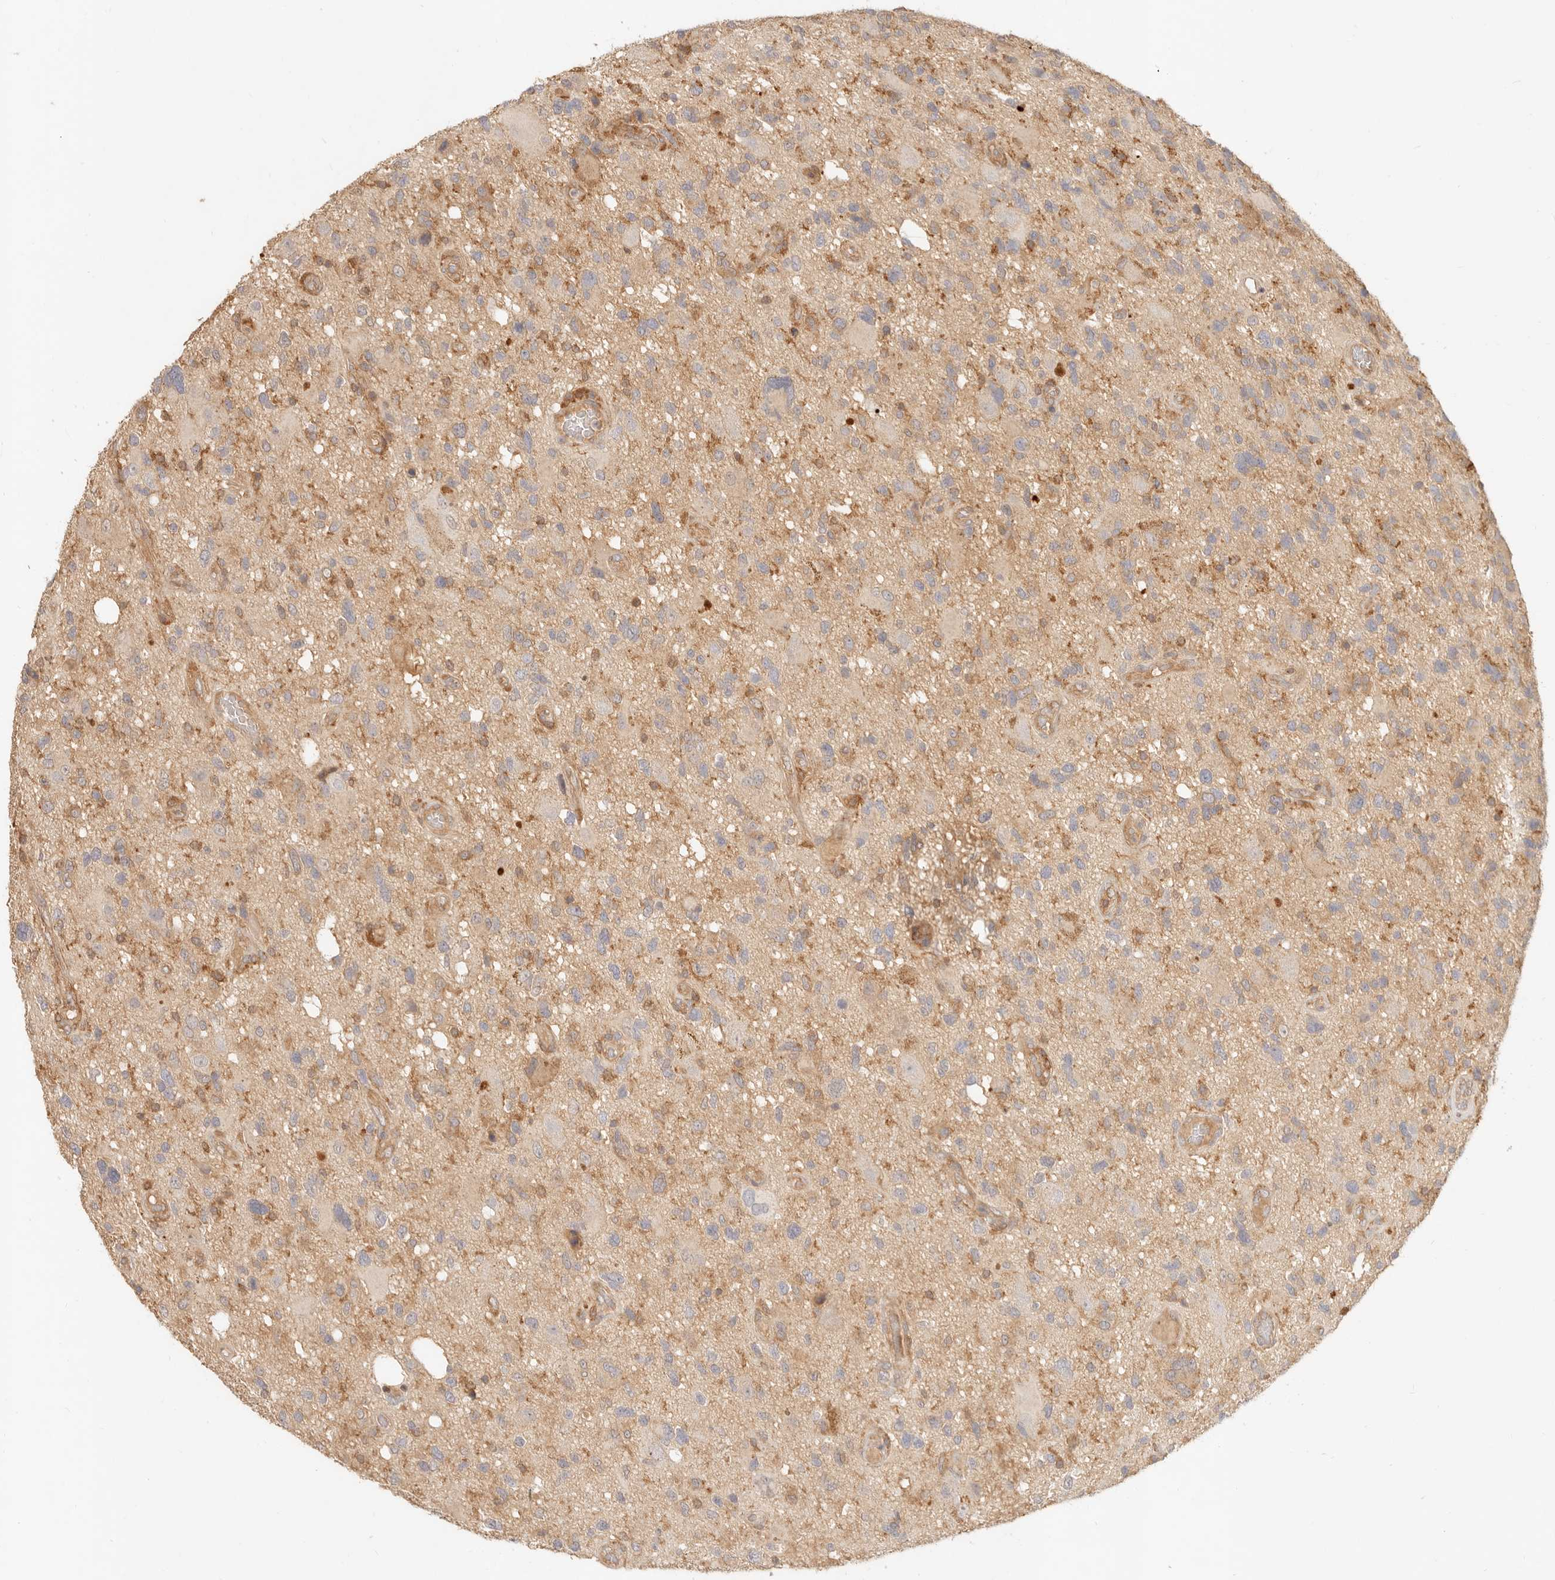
{"staining": {"intensity": "weak", "quantity": "25%-75%", "location": "cytoplasmic/membranous"}, "tissue": "glioma", "cell_type": "Tumor cells", "image_type": "cancer", "snomed": [{"axis": "morphology", "description": "Glioma, malignant, High grade"}, {"axis": "topography", "description": "Brain"}], "caption": "This is an image of immunohistochemistry staining of glioma, which shows weak staining in the cytoplasmic/membranous of tumor cells.", "gene": "NECAP2", "patient": {"sex": "male", "age": 33}}